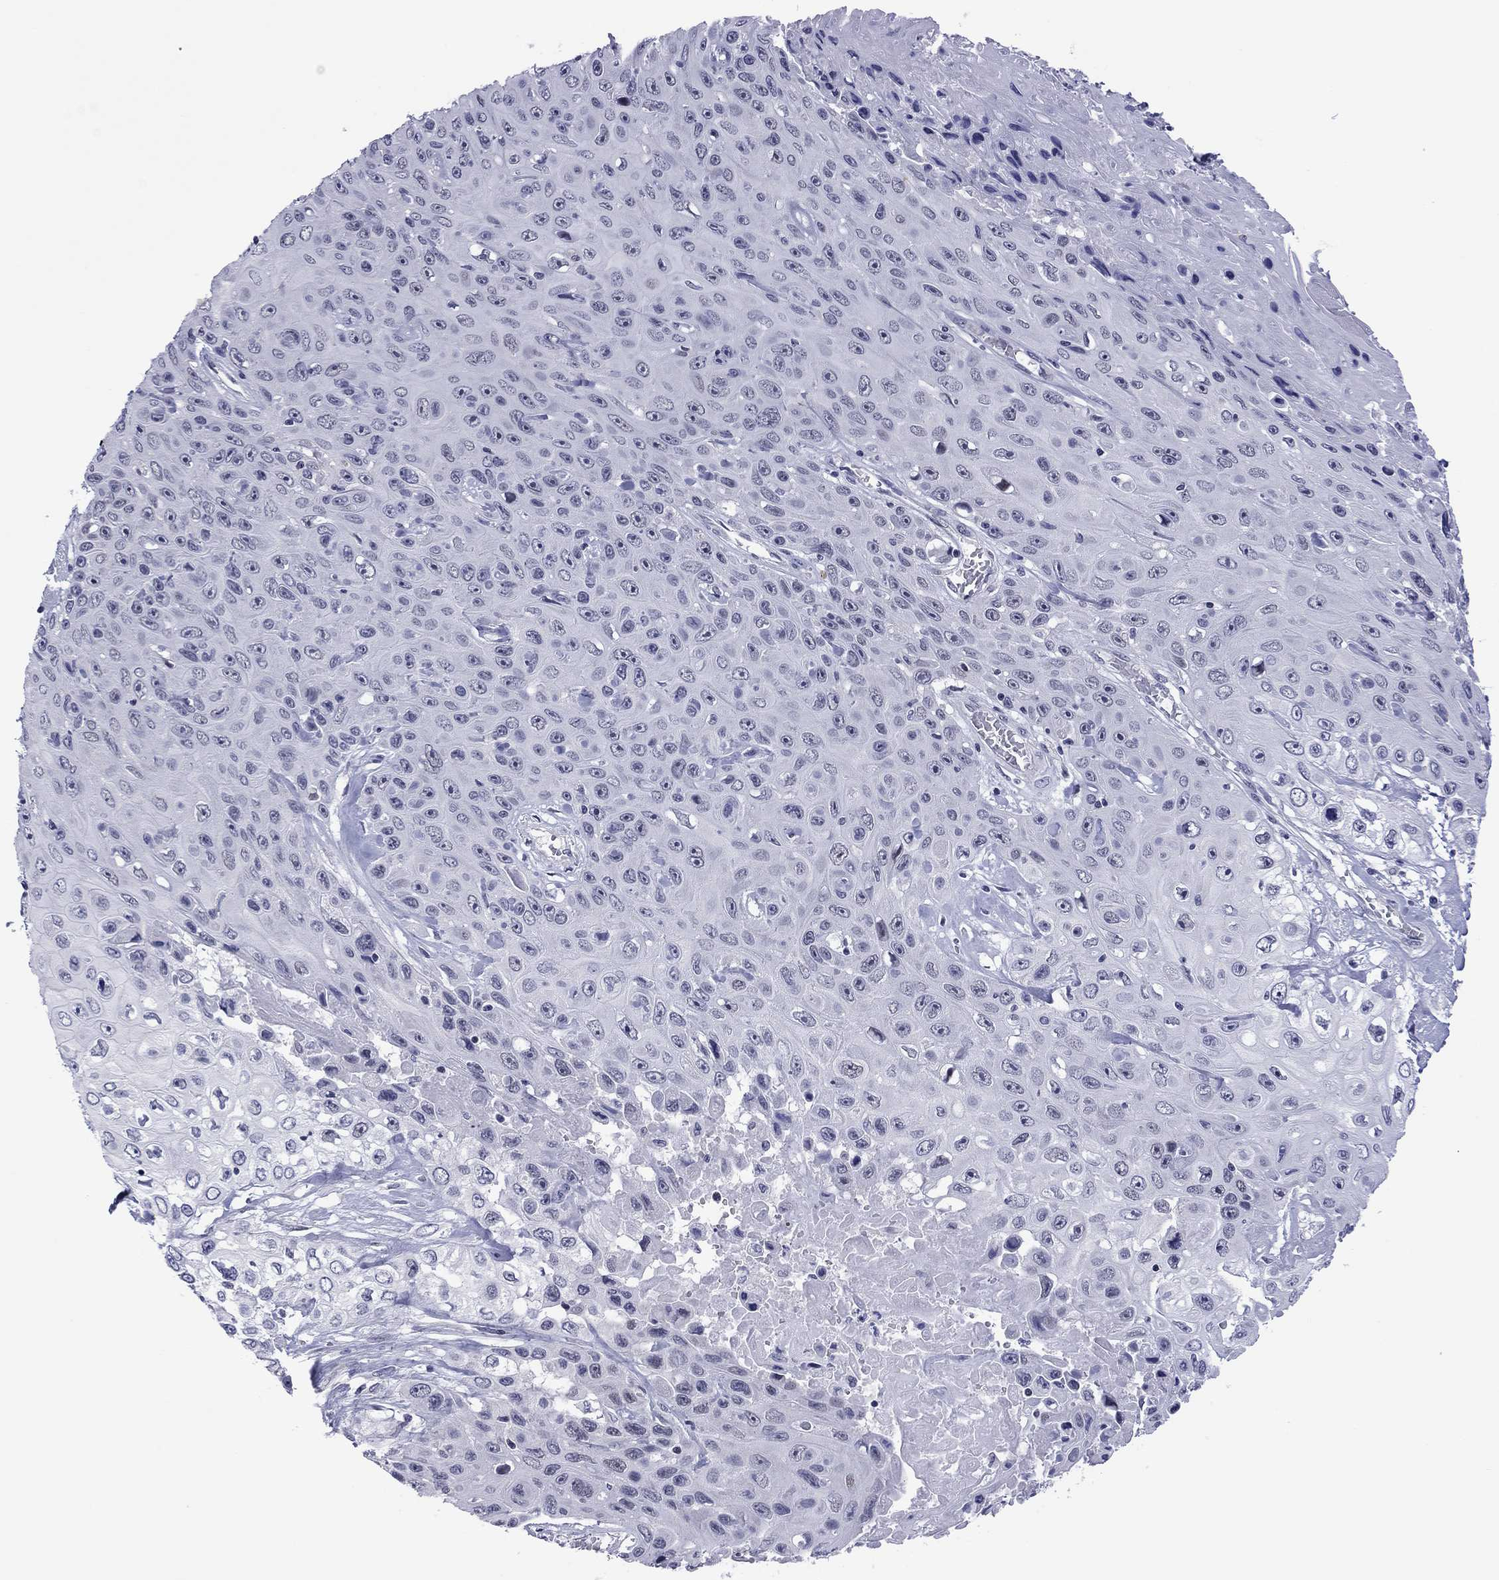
{"staining": {"intensity": "negative", "quantity": "none", "location": "none"}, "tissue": "skin cancer", "cell_type": "Tumor cells", "image_type": "cancer", "snomed": [{"axis": "morphology", "description": "Squamous cell carcinoma, NOS"}, {"axis": "topography", "description": "Skin"}], "caption": "There is no significant positivity in tumor cells of skin squamous cell carcinoma.", "gene": "POU5F2", "patient": {"sex": "male", "age": 82}}